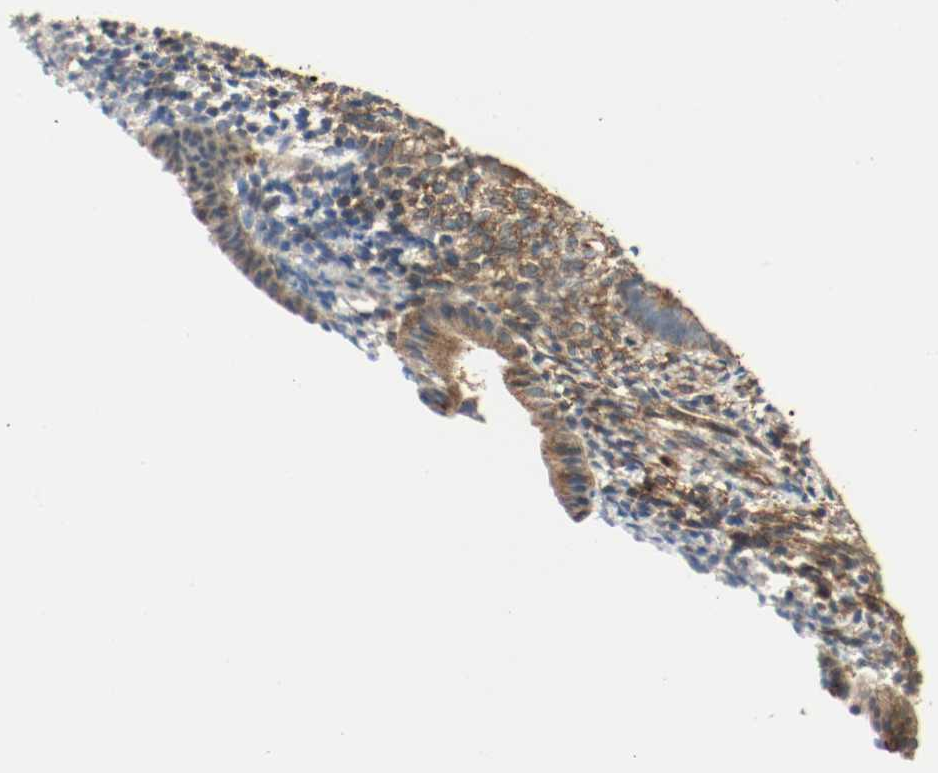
{"staining": {"intensity": "strong", "quantity": "25%-75%", "location": "cytoplasmic/membranous"}, "tissue": "endometrium", "cell_type": "Cells in endometrial stroma", "image_type": "normal", "snomed": [{"axis": "morphology", "description": "Normal tissue, NOS"}, {"axis": "topography", "description": "Endometrium"}], "caption": "The micrograph exhibits immunohistochemical staining of unremarkable endometrium. There is strong cytoplasmic/membranous positivity is seen in about 25%-75% of cells in endometrial stroma.", "gene": "PLCG1", "patient": {"sex": "female", "age": 57}}